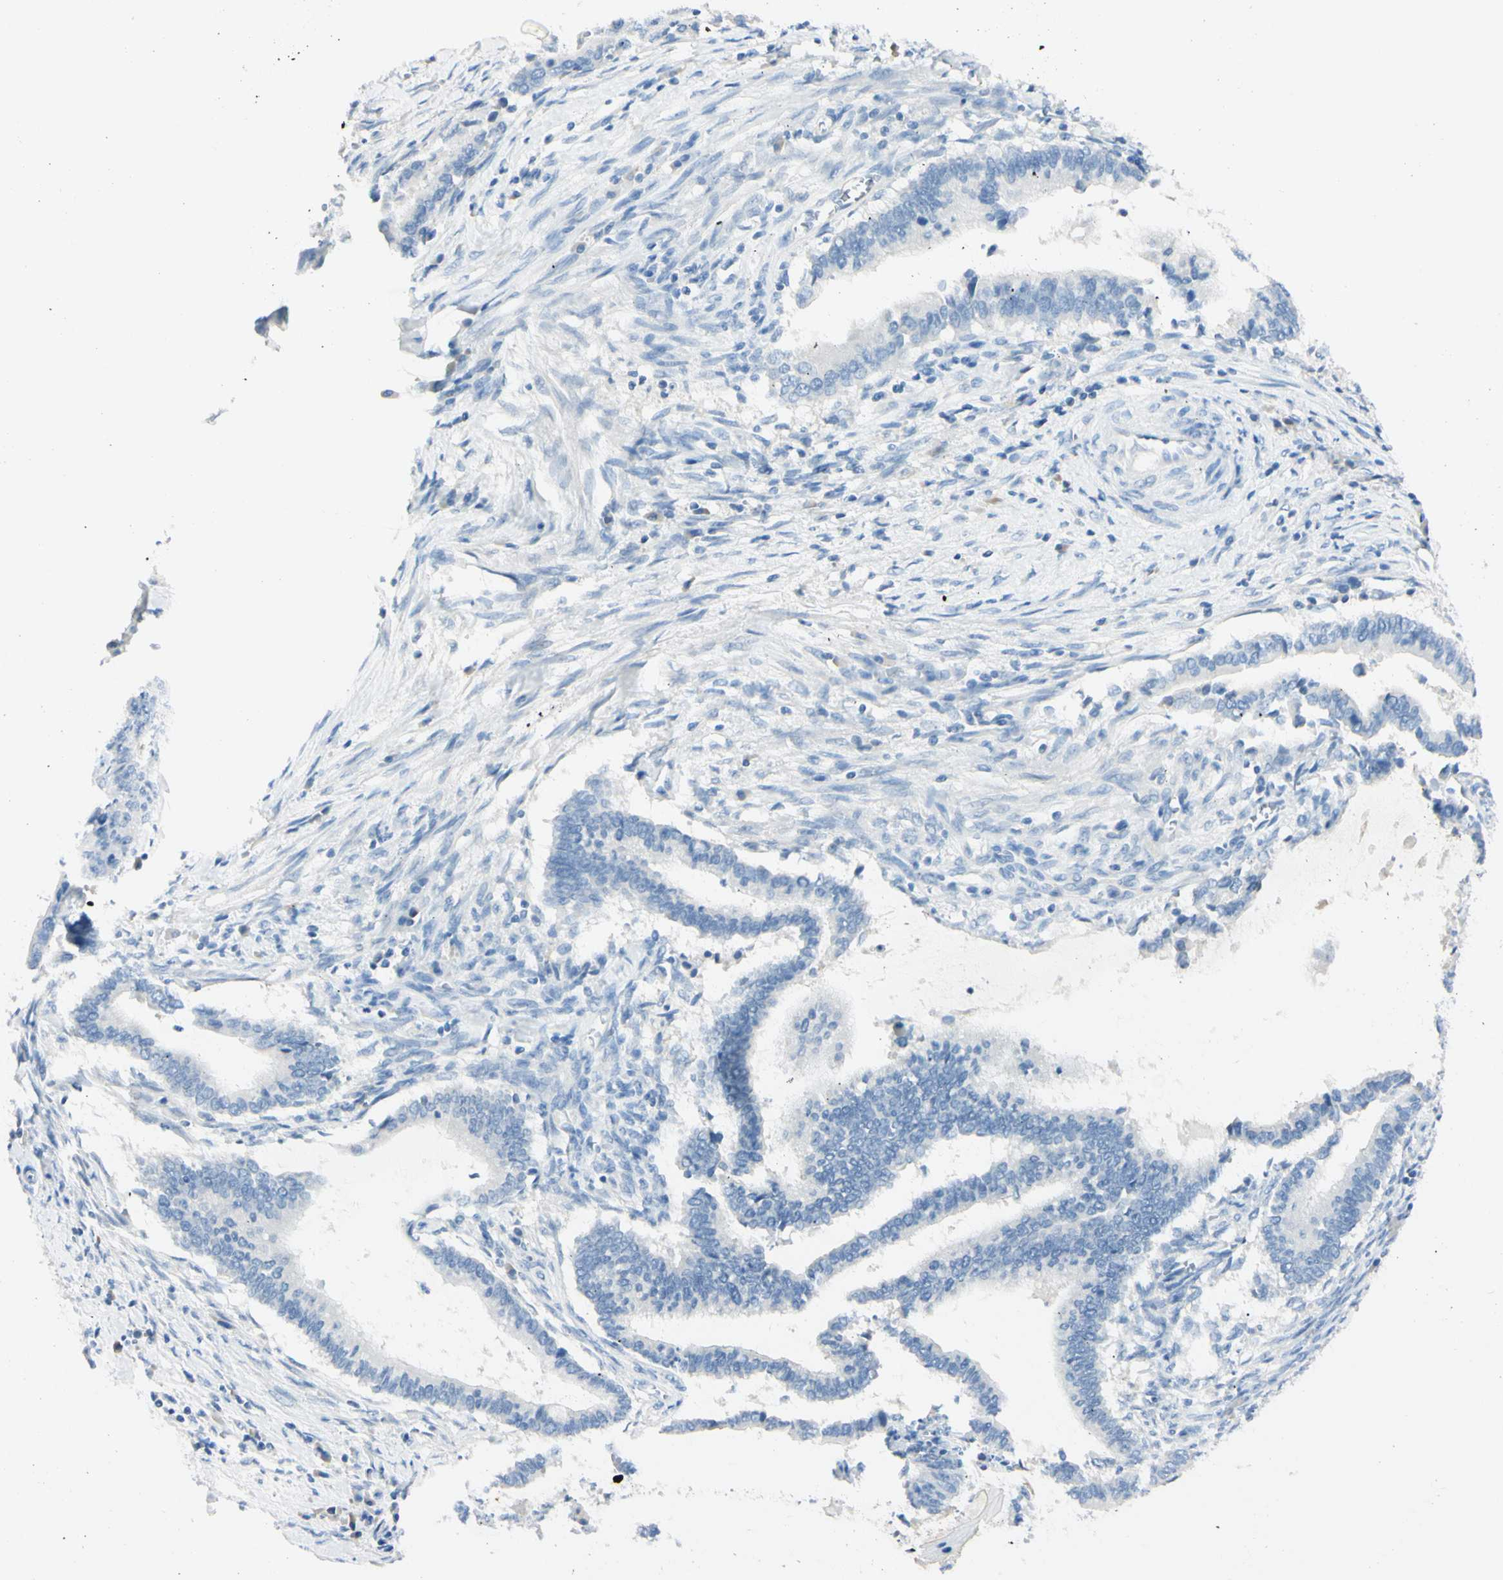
{"staining": {"intensity": "negative", "quantity": "none", "location": "none"}, "tissue": "cervical cancer", "cell_type": "Tumor cells", "image_type": "cancer", "snomed": [{"axis": "morphology", "description": "Adenocarcinoma, NOS"}, {"axis": "topography", "description": "Cervix"}], "caption": "A high-resolution image shows IHC staining of adenocarcinoma (cervical), which displays no significant positivity in tumor cells. The staining is performed using DAB (3,3'-diaminobenzidine) brown chromogen with nuclei counter-stained in using hematoxylin.", "gene": "FOLH1", "patient": {"sex": "female", "age": 44}}